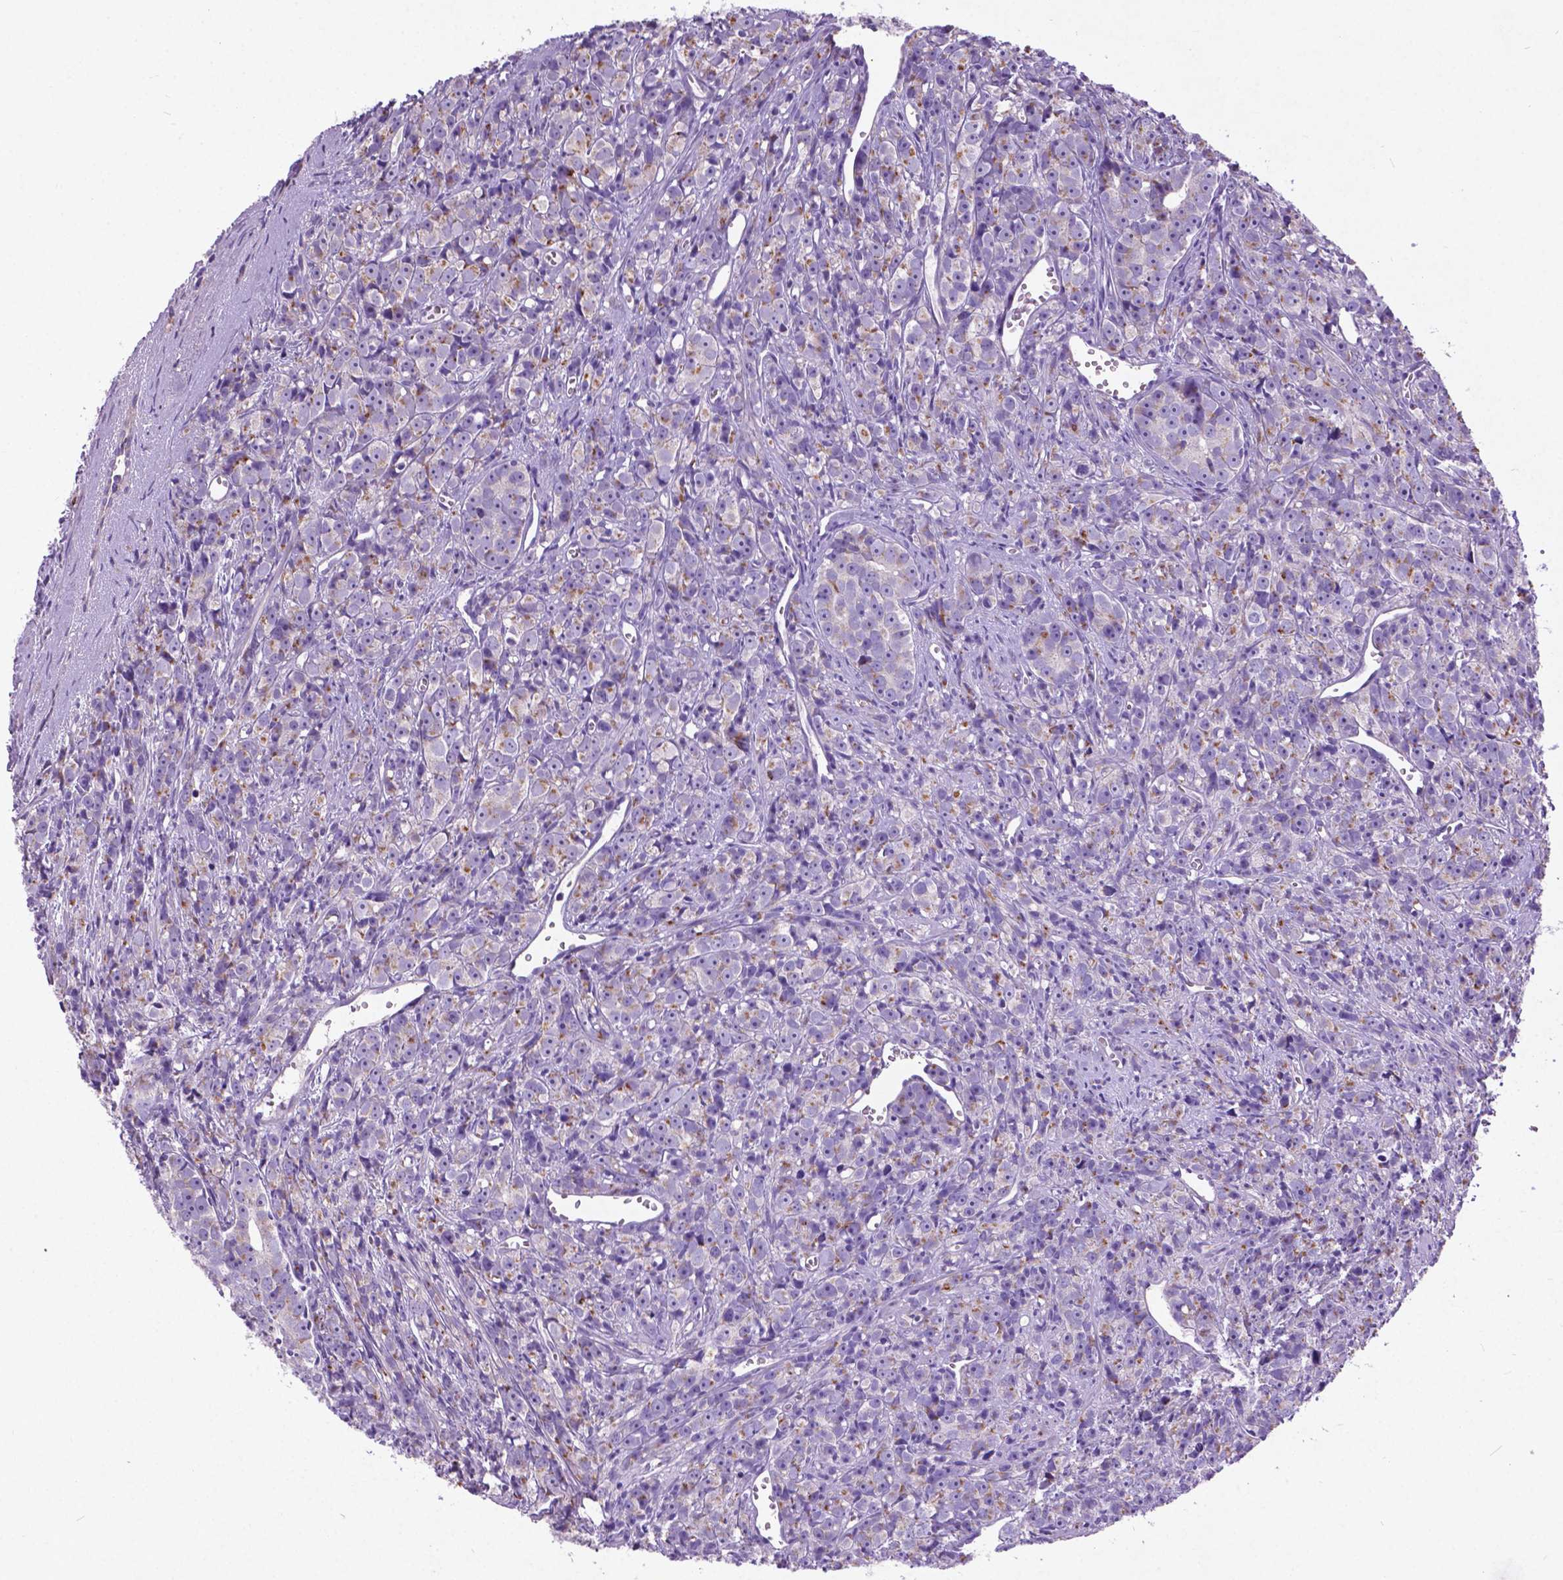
{"staining": {"intensity": "weak", "quantity": "25%-75%", "location": "cytoplasmic/membranous"}, "tissue": "prostate cancer", "cell_type": "Tumor cells", "image_type": "cancer", "snomed": [{"axis": "morphology", "description": "Adenocarcinoma, High grade"}, {"axis": "topography", "description": "Prostate"}], "caption": "An immunohistochemistry micrograph of neoplastic tissue is shown. Protein staining in brown shows weak cytoplasmic/membranous positivity in high-grade adenocarcinoma (prostate) within tumor cells. (brown staining indicates protein expression, while blue staining denotes nuclei).", "gene": "ATG4D", "patient": {"sex": "male", "age": 77}}